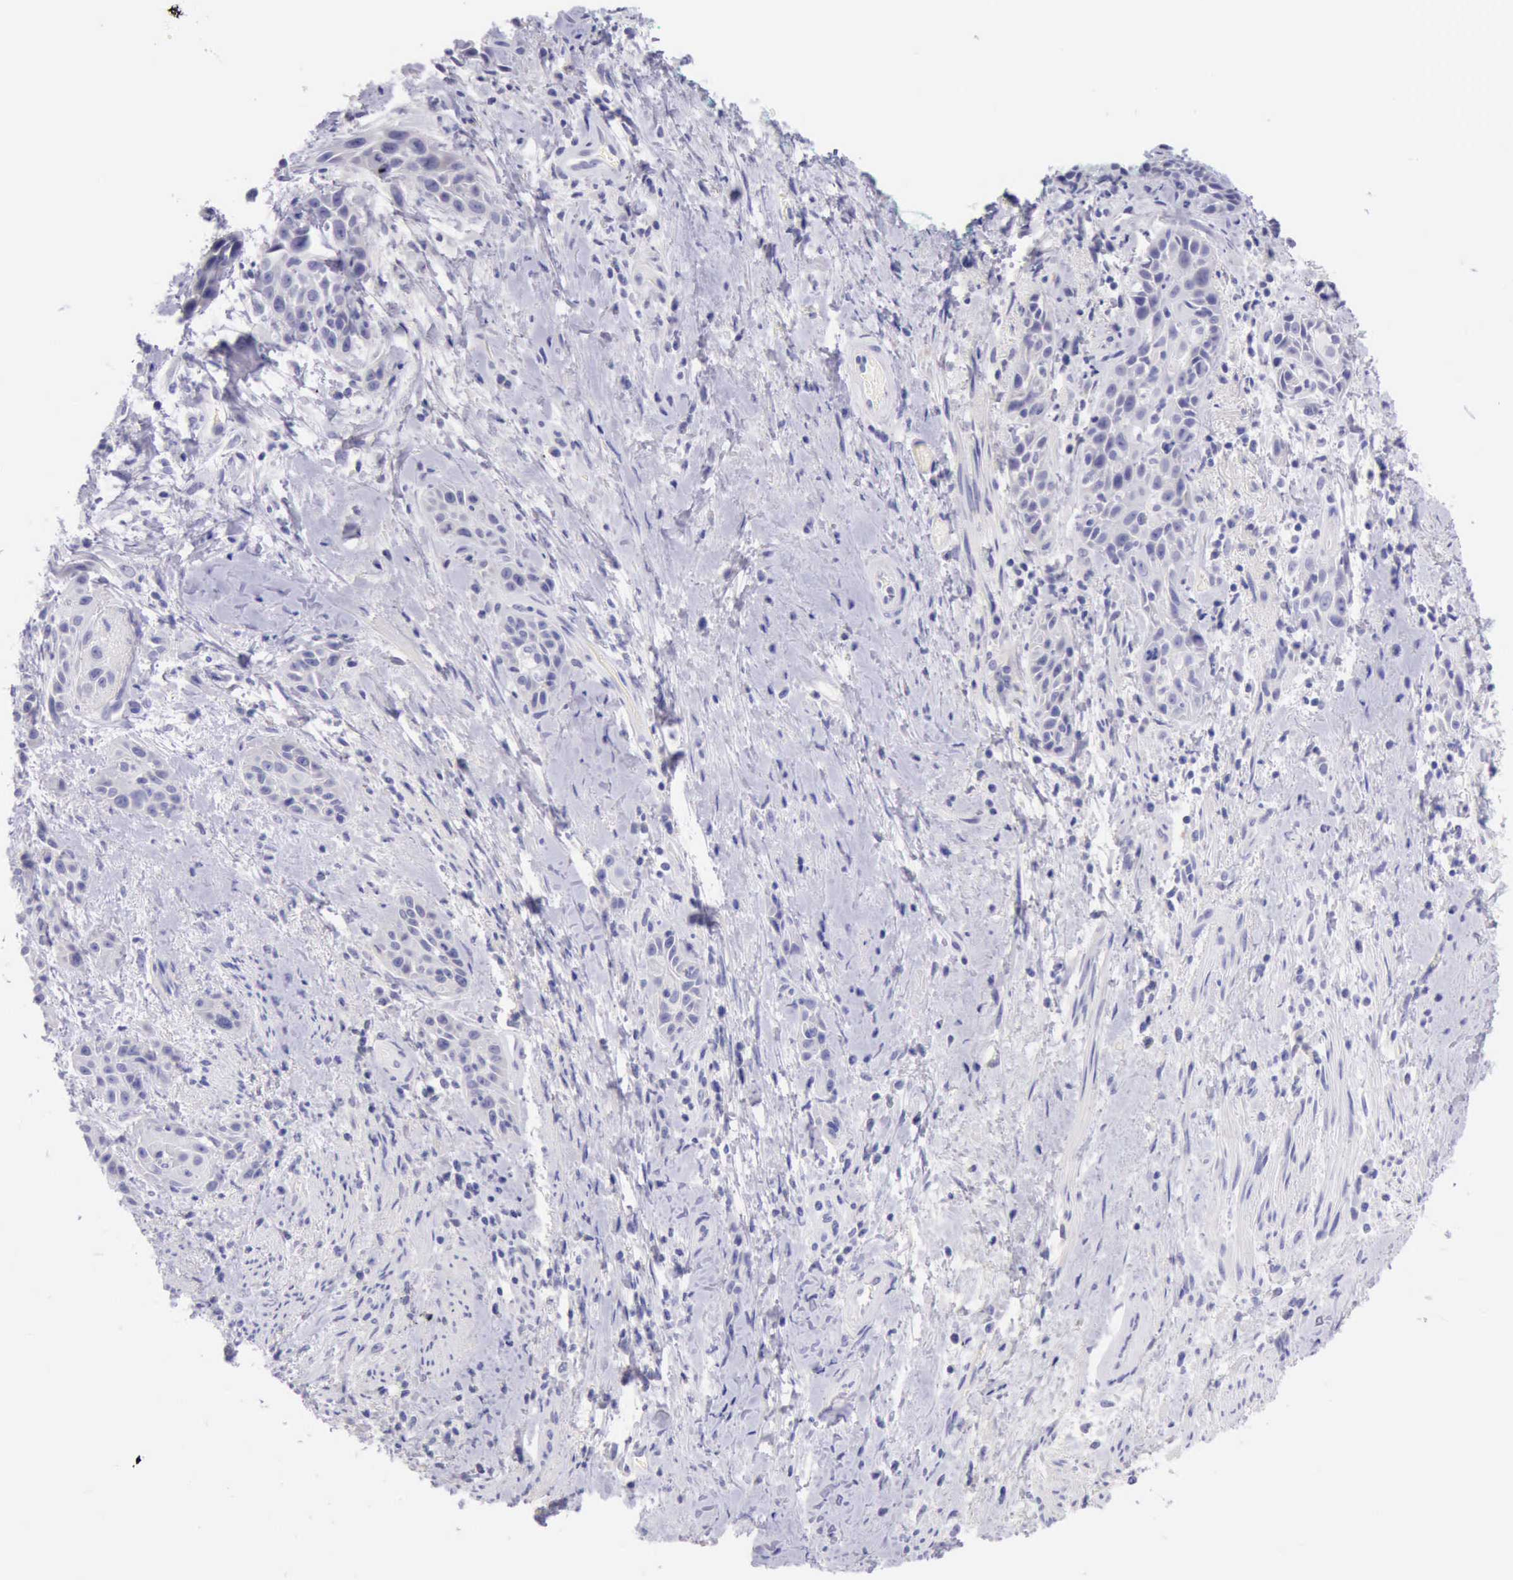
{"staining": {"intensity": "negative", "quantity": "none", "location": "none"}, "tissue": "skin cancer", "cell_type": "Tumor cells", "image_type": "cancer", "snomed": [{"axis": "morphology", "description": "Squamous cell carcinoma, NOS"}, {"axis": "topography", "description": "Skin"}, {"axis": "topography", "description": "Anal"}], "caption": "Protein analysis of skin cancer (squamous cell carcinoma) exhibits no significant positivity in tumor cells. Brightfield microscopy of immunohistochemistry stained with DAB (3,3'-diaminobenzidine) (brown) and hematoxylin (blue), captured at high magnification.", "gene": "LRFN5", "patient": {"sex": "male", "age": 64}}